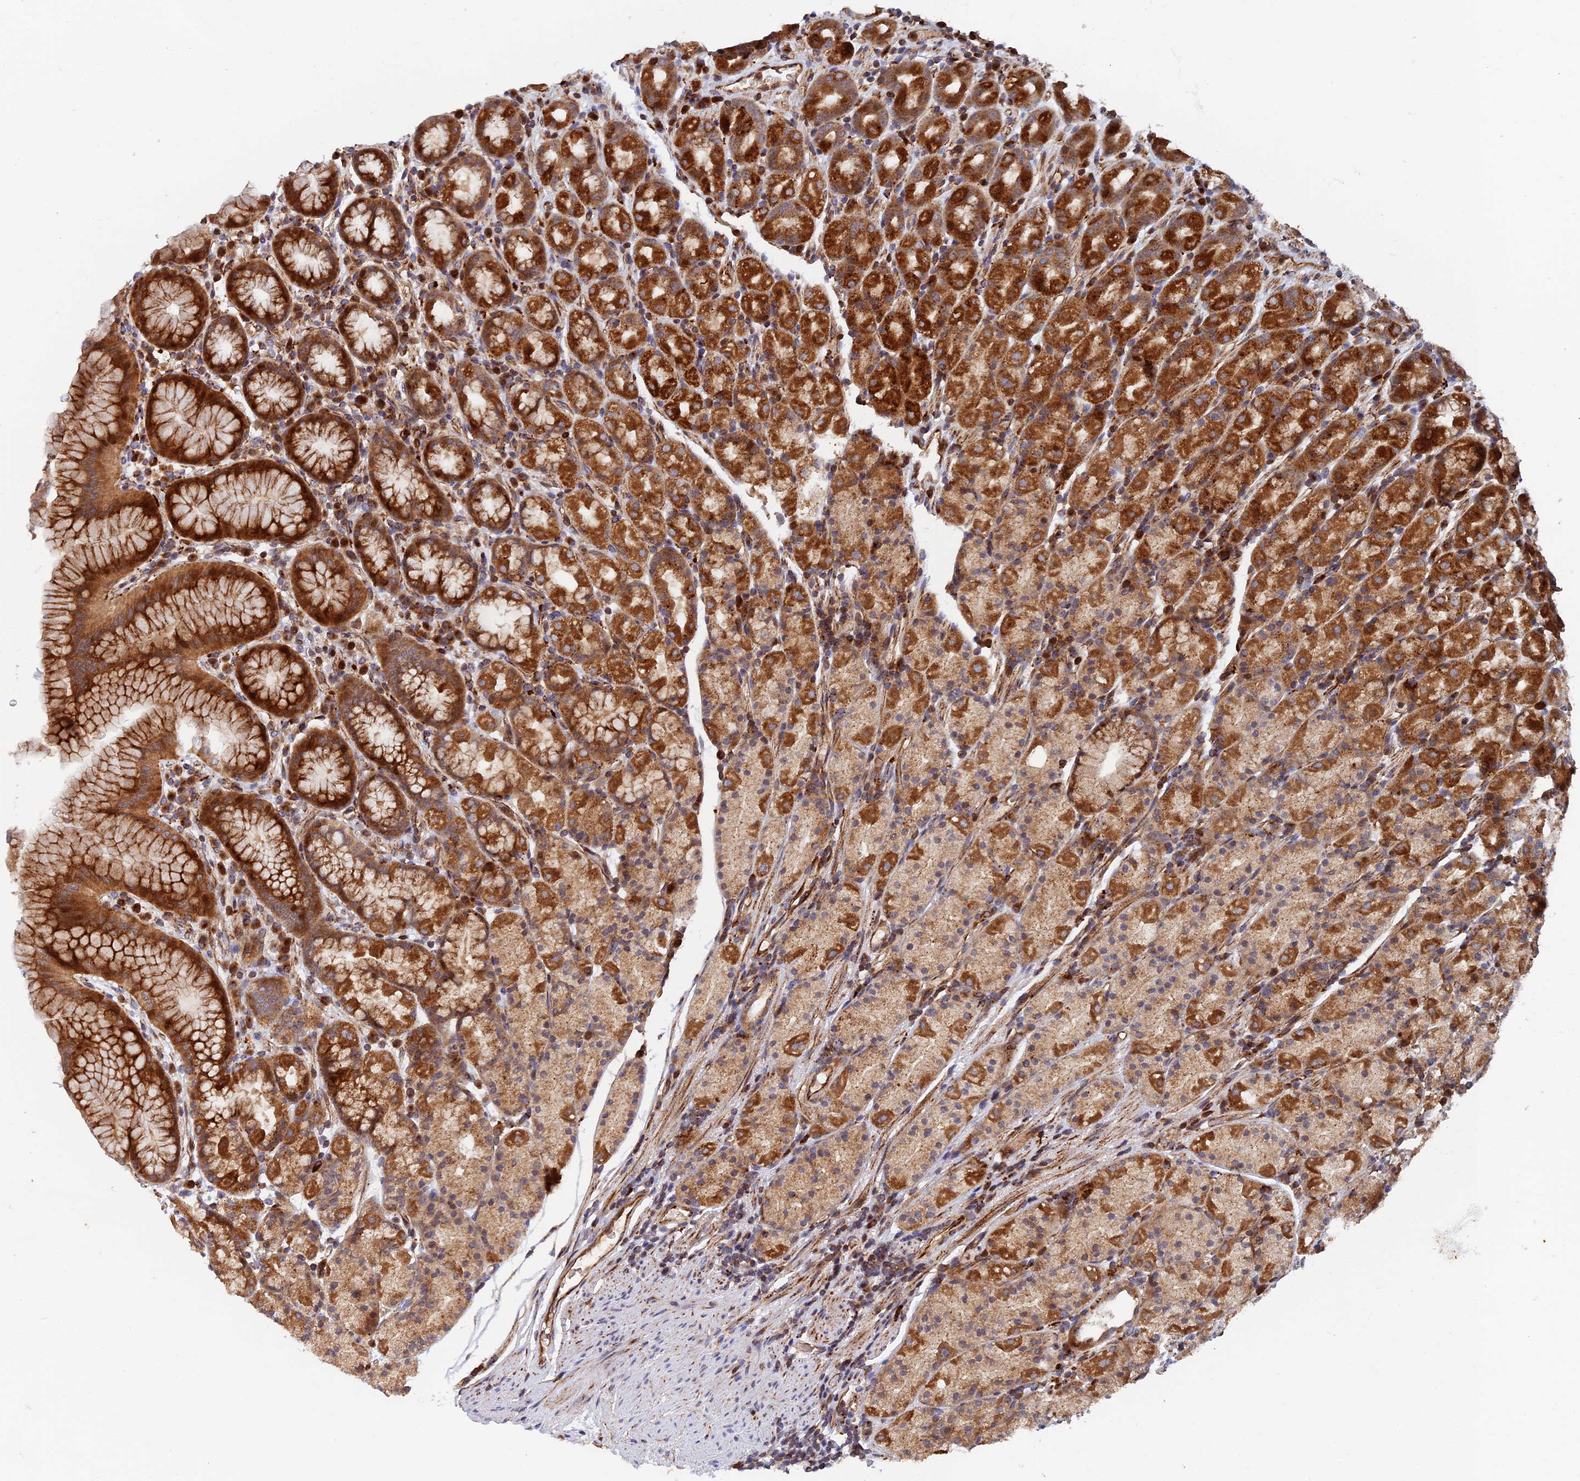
{"staining": {"intensity": "strong", "quantity": ">75%", "location": "cytoplasmic/membranous"}, "tissue": "stomach", "cell_type": "Glandular cells", "image_type": "normal", "snomed": [{"axis": "morphology", "description": "Normal tissue, NOS"}, {"axis": "topography", "description": "Stomach, upper"}, {"axis": "topography", "description": "Stomach, lower"}, {"axis": "topography", "description": "Small intestine"}], "caption": "Approximately >75% of glandular cells in benign stomach exhibit strong cytoplasmic/membranous protein expression as visualized by brown immunohistochemical staining.", "gene": "PPP2R3C", "patient": {"sex": "male", "age": 68}}